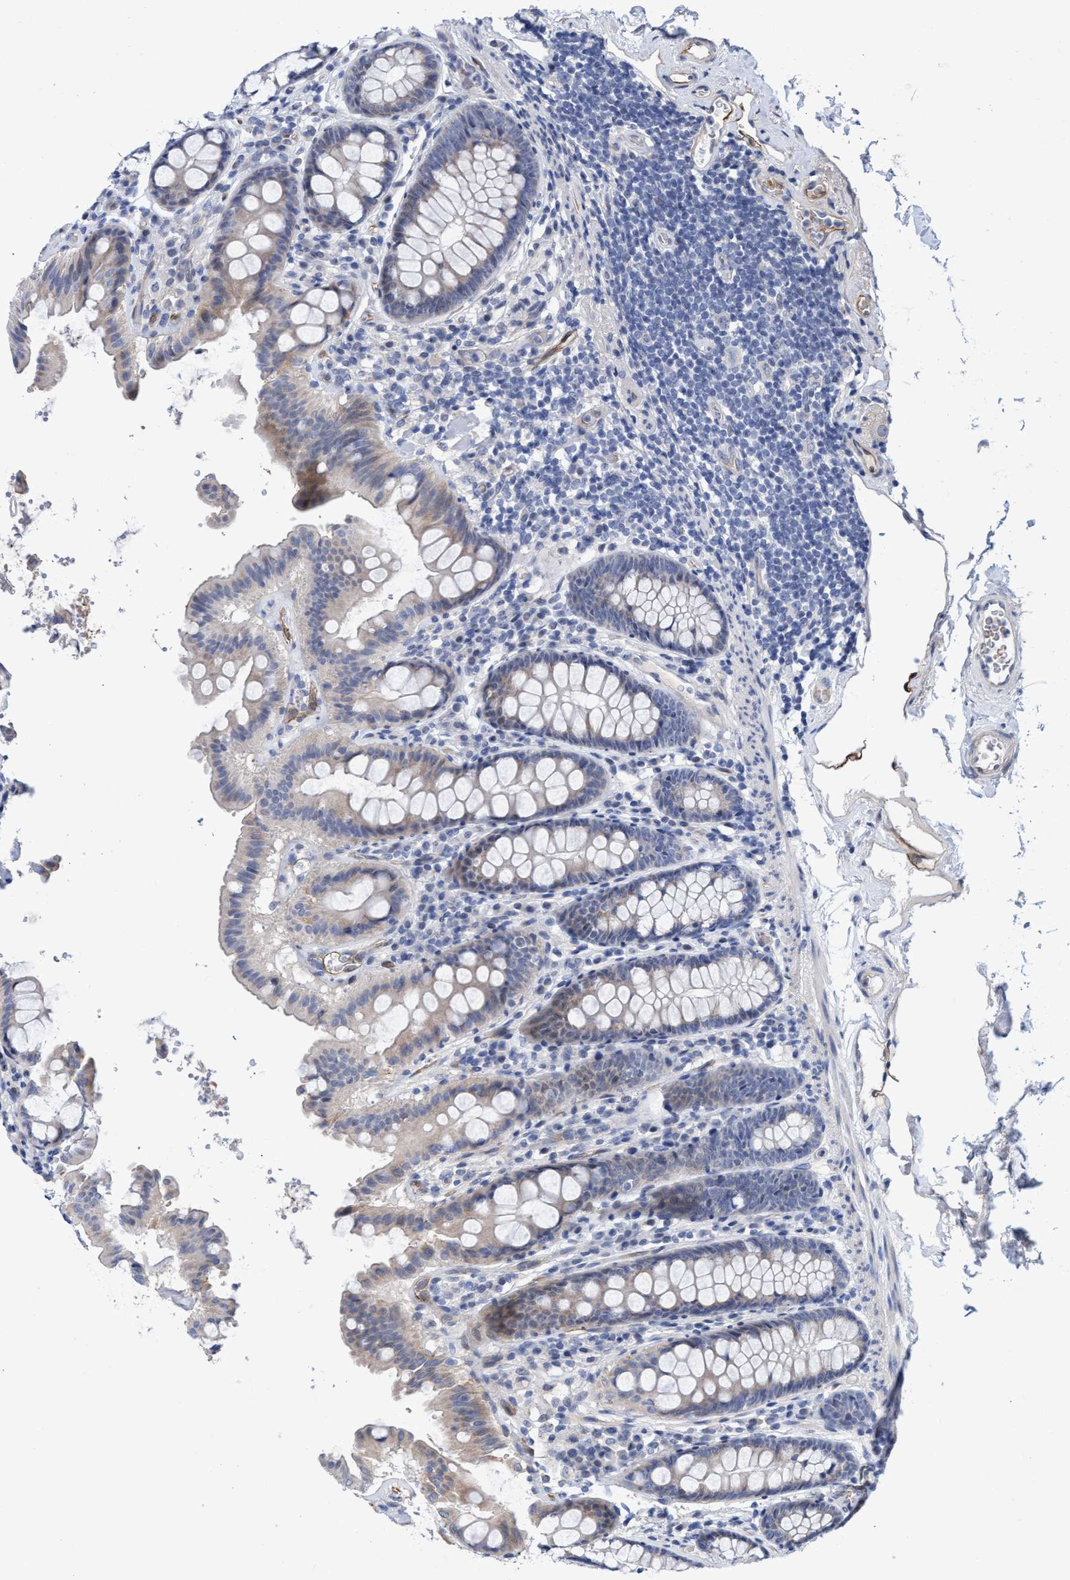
{"staining": {"intensity": "moderate", "quantity": "25%-75%", "location": "cytoplasmic/membranous"}, "tissue": "colon", "cell_type": "Endothelial cells", "image_type": "normal", "snomed": [{"axis": "morphology", "description": "Normal tissue, NOS"}, {"axis": "topography", "description": "Colon"}, {"axis": "topography", "description": "Peripheral nerve tissue"}], "caption": "Moderate cytoplasmic/membranous positivity is identified in about 25%-75% of endothelial cells in normal colon.", "gene": "ZNF750", "patient": {"sex": "female", "age": 61}}